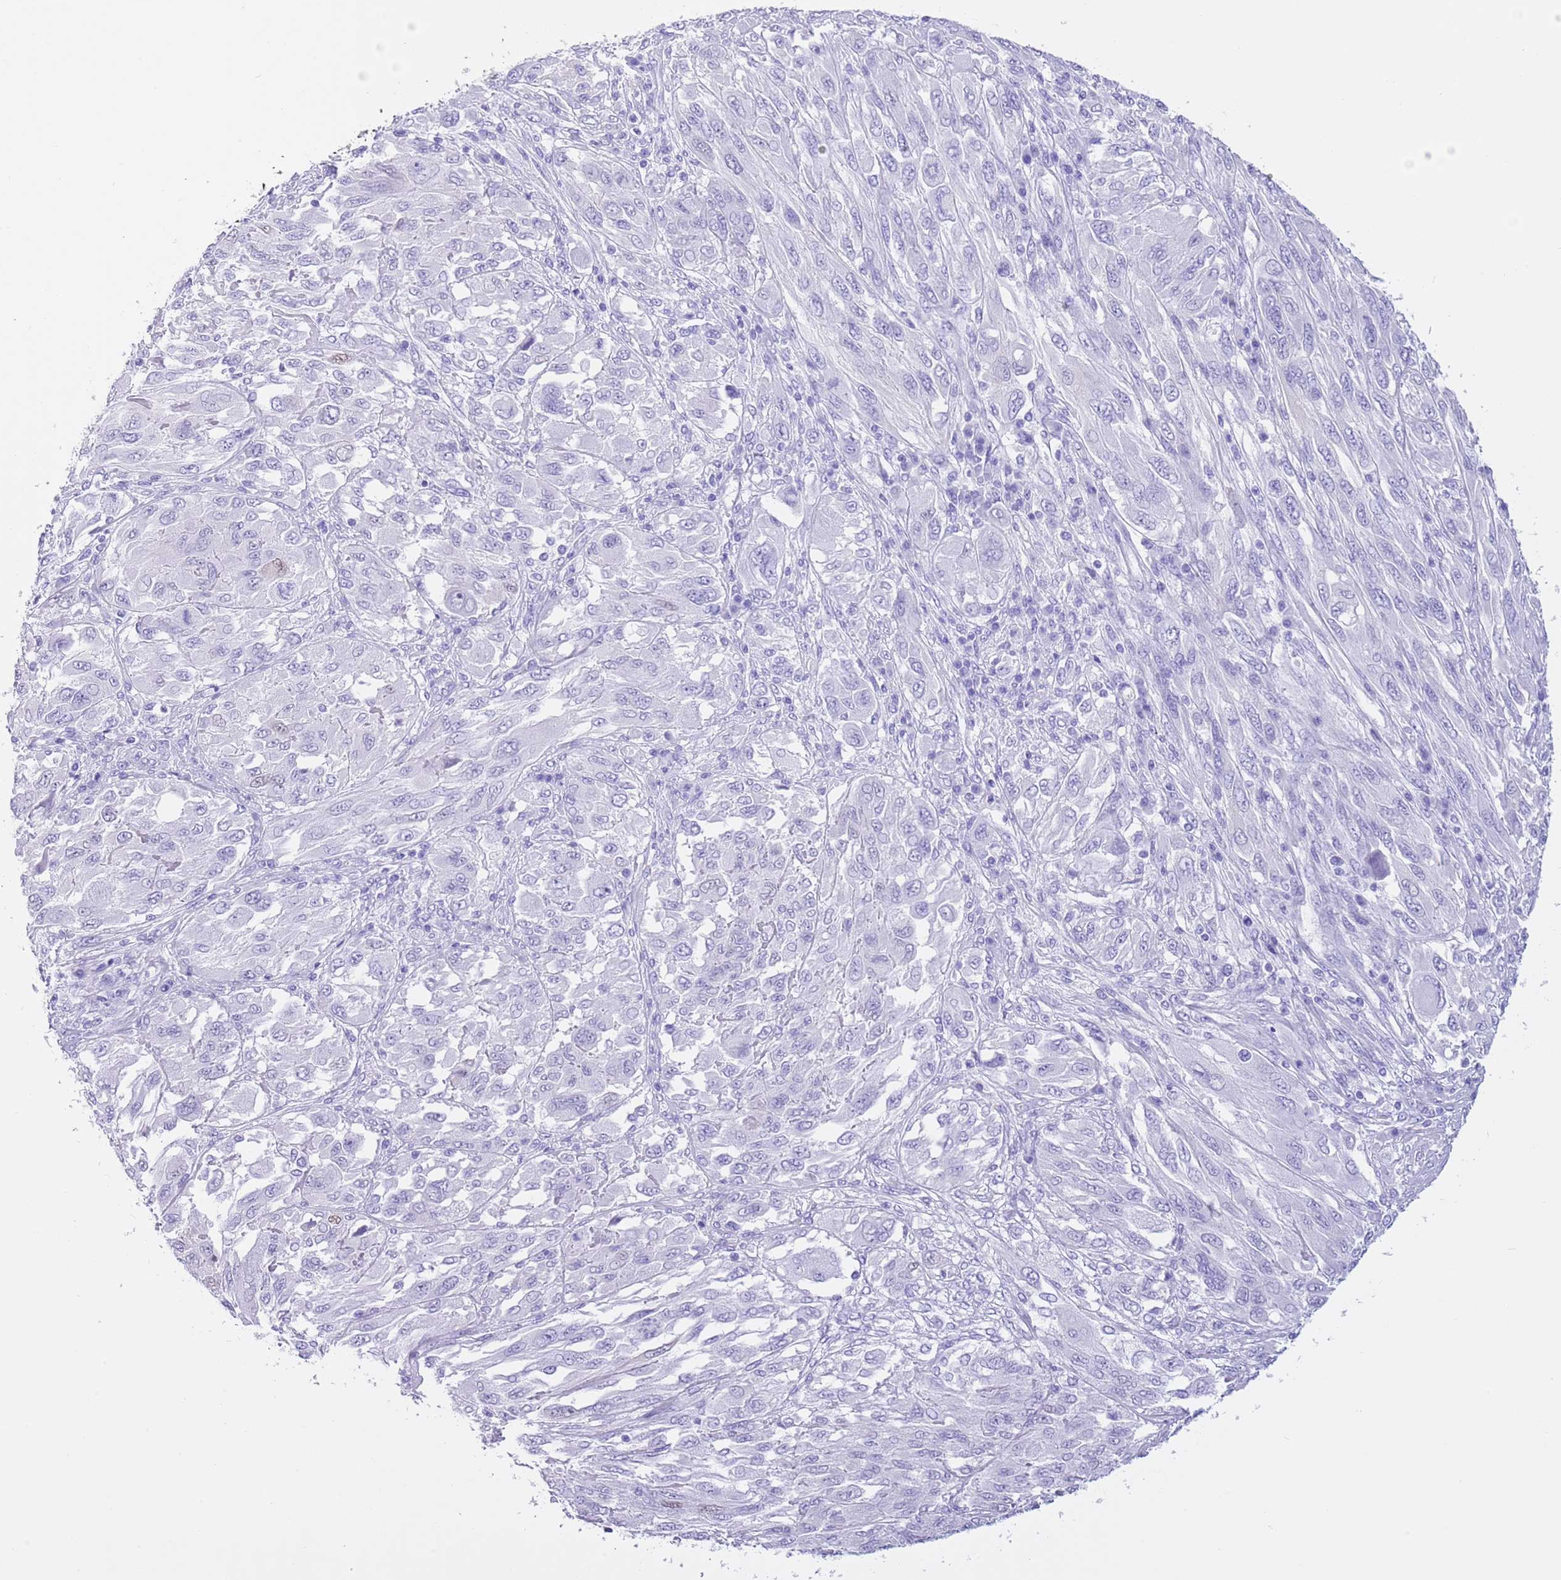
{"staining": {"intensity": "negative", "quantity": "none", "location": "none"}, "tissue": "melanoma", "cell_type": "Tumor cells", "image_type": "cancer", "snomed": [{"axis": "morphology", "description": "Malignant melanoma, NOS"}, {"axis": "topography", "description": "Skin"}], "caption": "IHC image of malignant melanoma stained for a protein (brown), which demonstrates no expression in tumor cells.", "gene": "TMEM185B", "patient": {"sex": "female", "age": 91}}